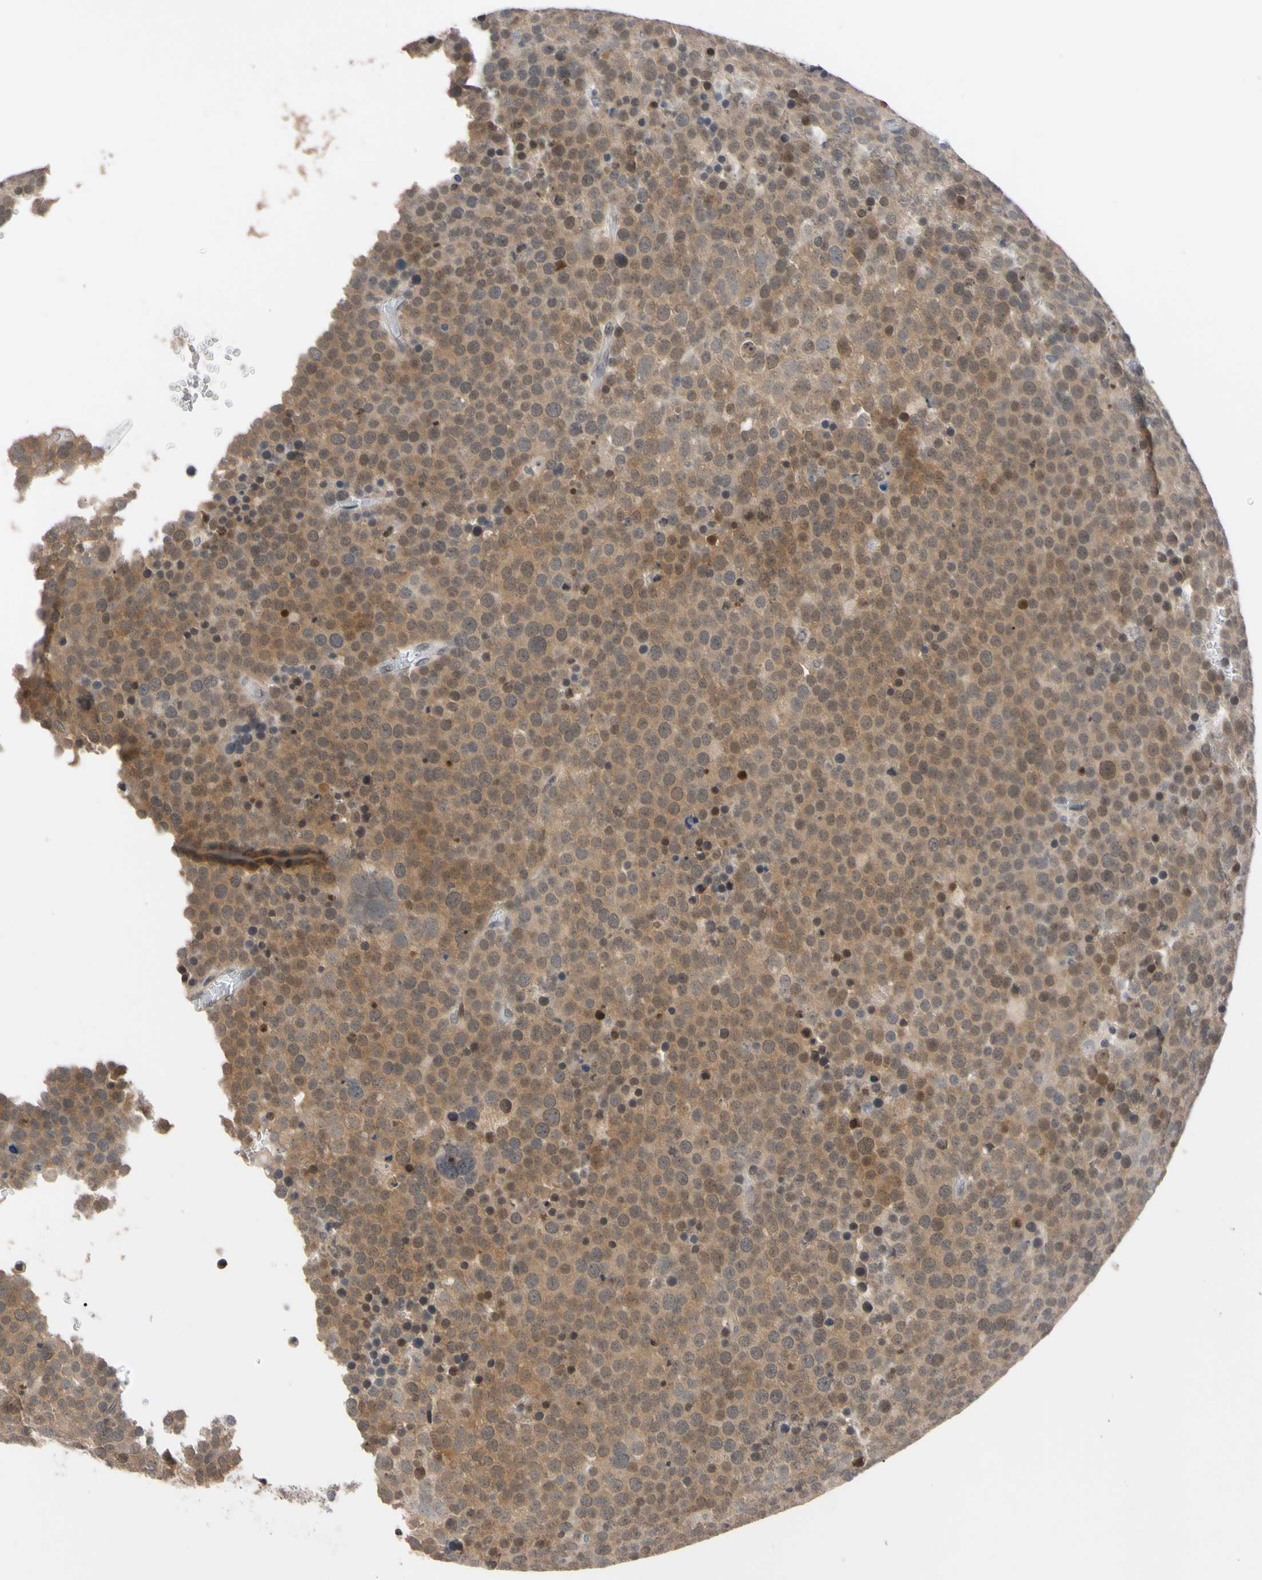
{"staining": {"intensity": "weak", "quantity": ">75%", "location": "cytoplasmic/membranous,nuclear"}, "tissue": "testis cancer", "cell_type": "Tumor cells", "image_type": "cancer", "snomed": [{"axis": "morphology", "description": "Seminoma, NOS"}, {"axis": "topography", "description": "Testis"}], "caption": "Testis cancer stained with IHC reveals weak cytoplasmic/membranous and nuclear positivity in about >75% of tumor cells.", "gene": "UBE2I", "patient": {"sex": "male", "age": 71}}